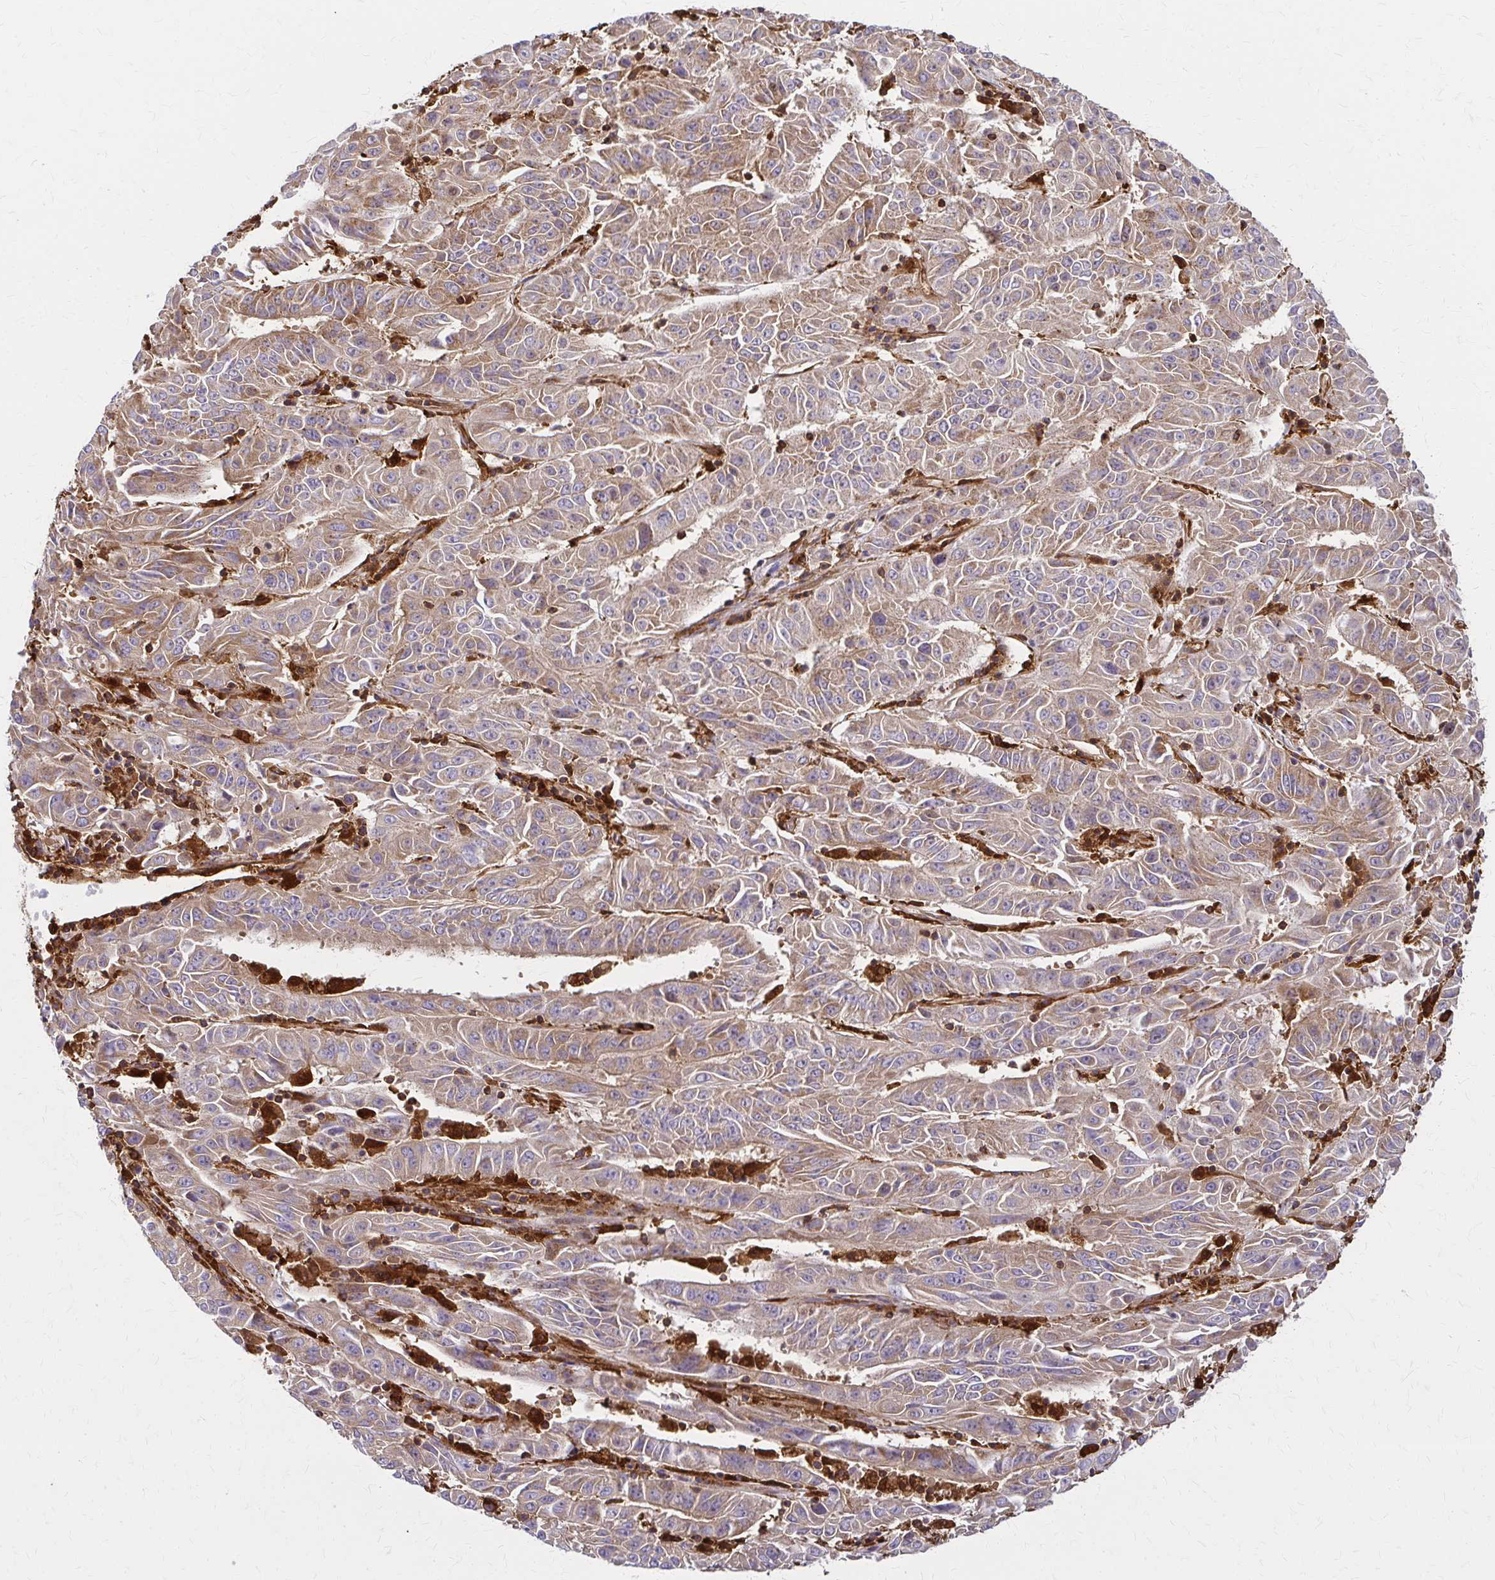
{"staining": {"intensity": "moderate", "quantity": ">75%", "location": "cytoplasmic/membranous"}, "tissue": "pancreatic cancer", "cell_type": "Tumor cells", "image_type": "cancer", "snomed": [{"axis": "morphology", "description": "Adenocarcinoma, NOS"}, {"axis": "topography", "description": "Pancreas"}], "caption": "The micrograph reveals staining of adenocarcinoma (pancreatic), revealing moderate cytoplasmic/membranous protein expression (brown color) within tumor cells.", "gene": "WASF2", "patient": {"sex": "male", "age": 63}}